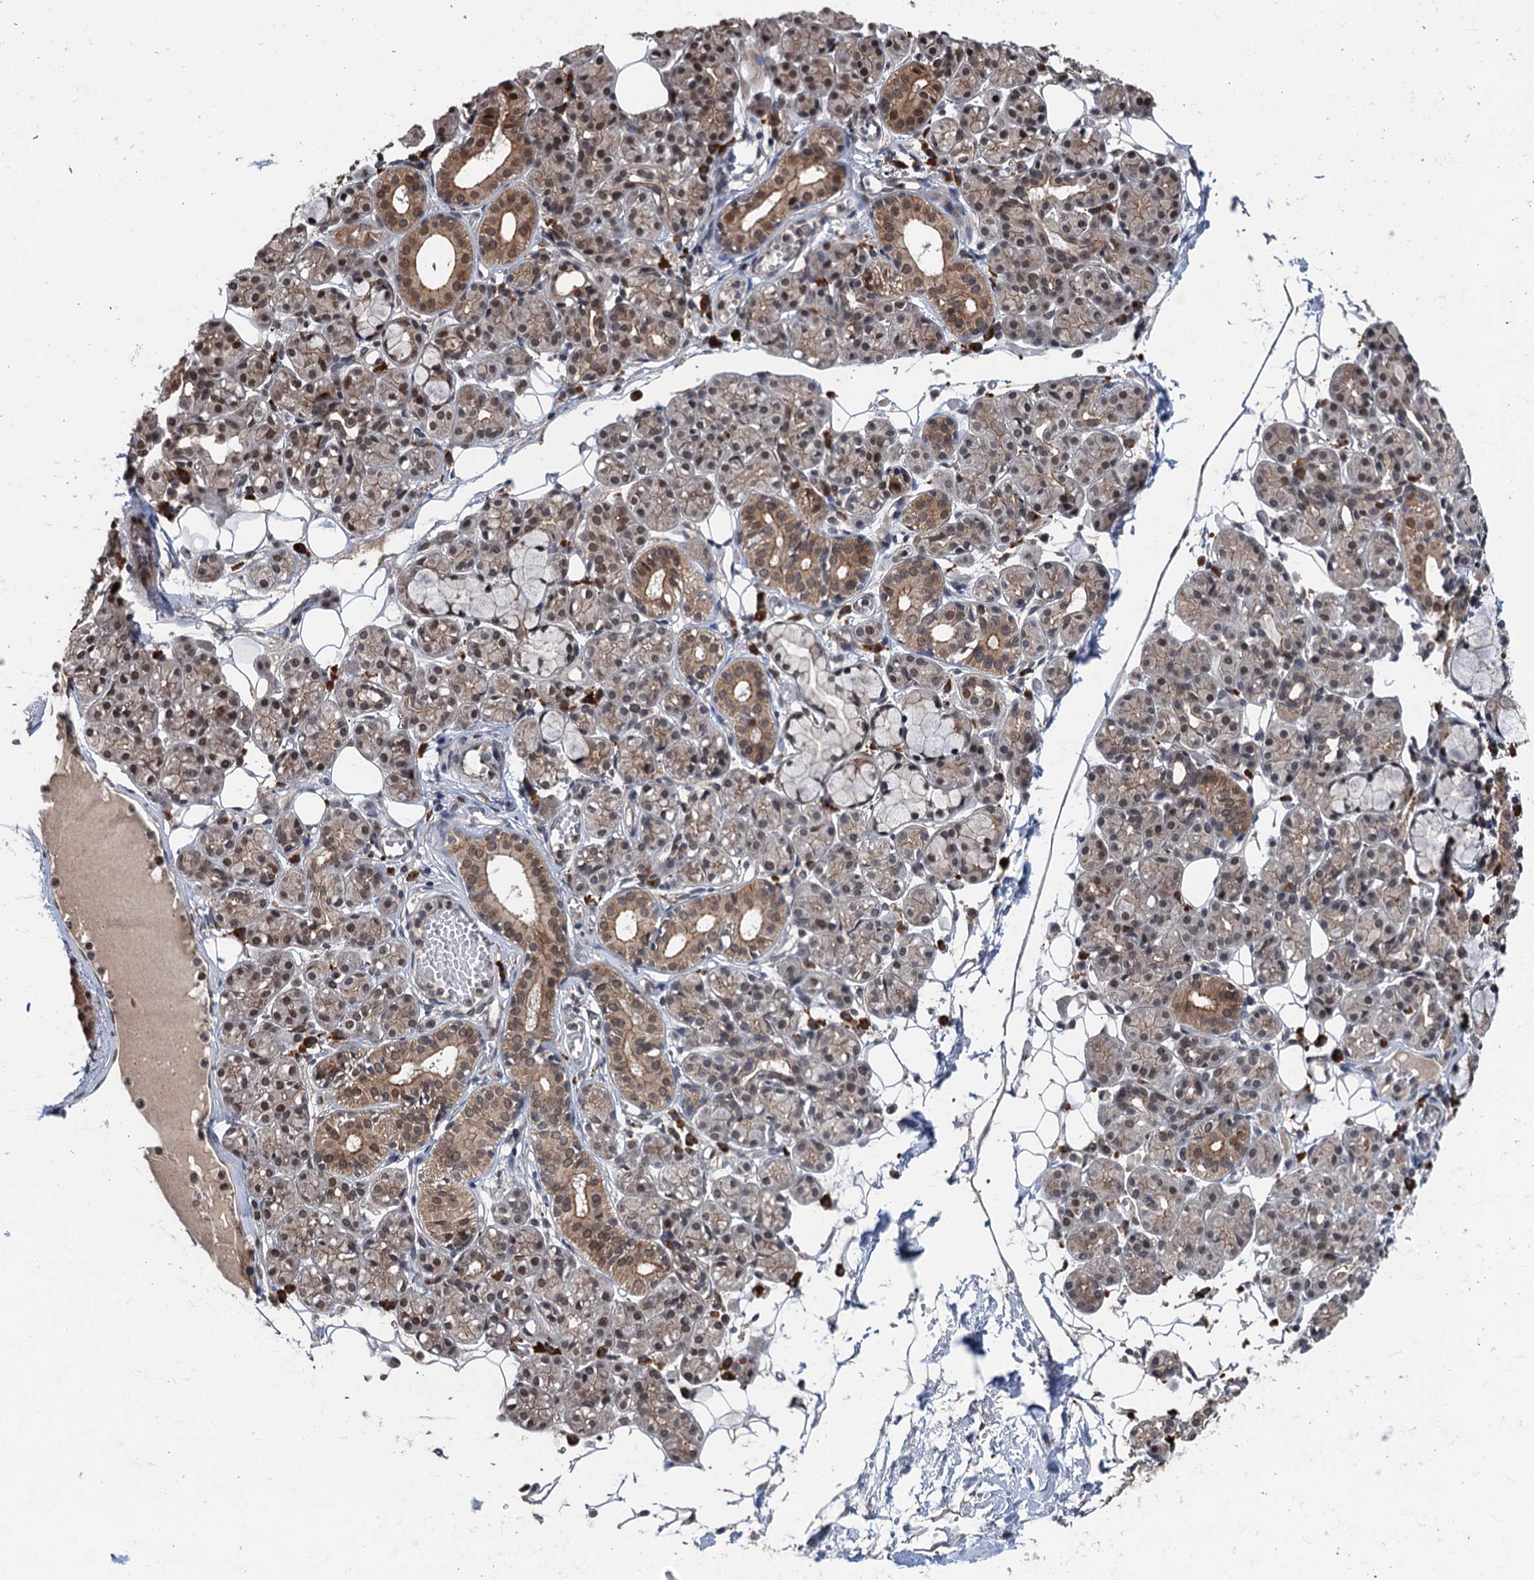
{"staining": {"intensity": "moderate", "quantity": "25%-75%", "location": "cytoplasmic/membranous,nuclear"}, "tissue": "salivary gland", "cell_type": "Glandular cells", "image_type": "normal", "snomed": [{"axis": "morphology", "description": "Normal tissue, NOS"}, {"axis": "topography", "description": "Salivary gland"}], "caption": "Protein staining of normal salivary gland demonstrates moderate cytoplasmic/membranous,nuclear staining in about 25%-75% of glandular cells. The protein of interest is stained brown, and the nuclei are stained in blue (DAB (3,3'-diaminobenzidine) IHC with brightfield microscopy, high magnification).", "gene": "RASSF4", "patient": {"sex": "male", "age": 63}}